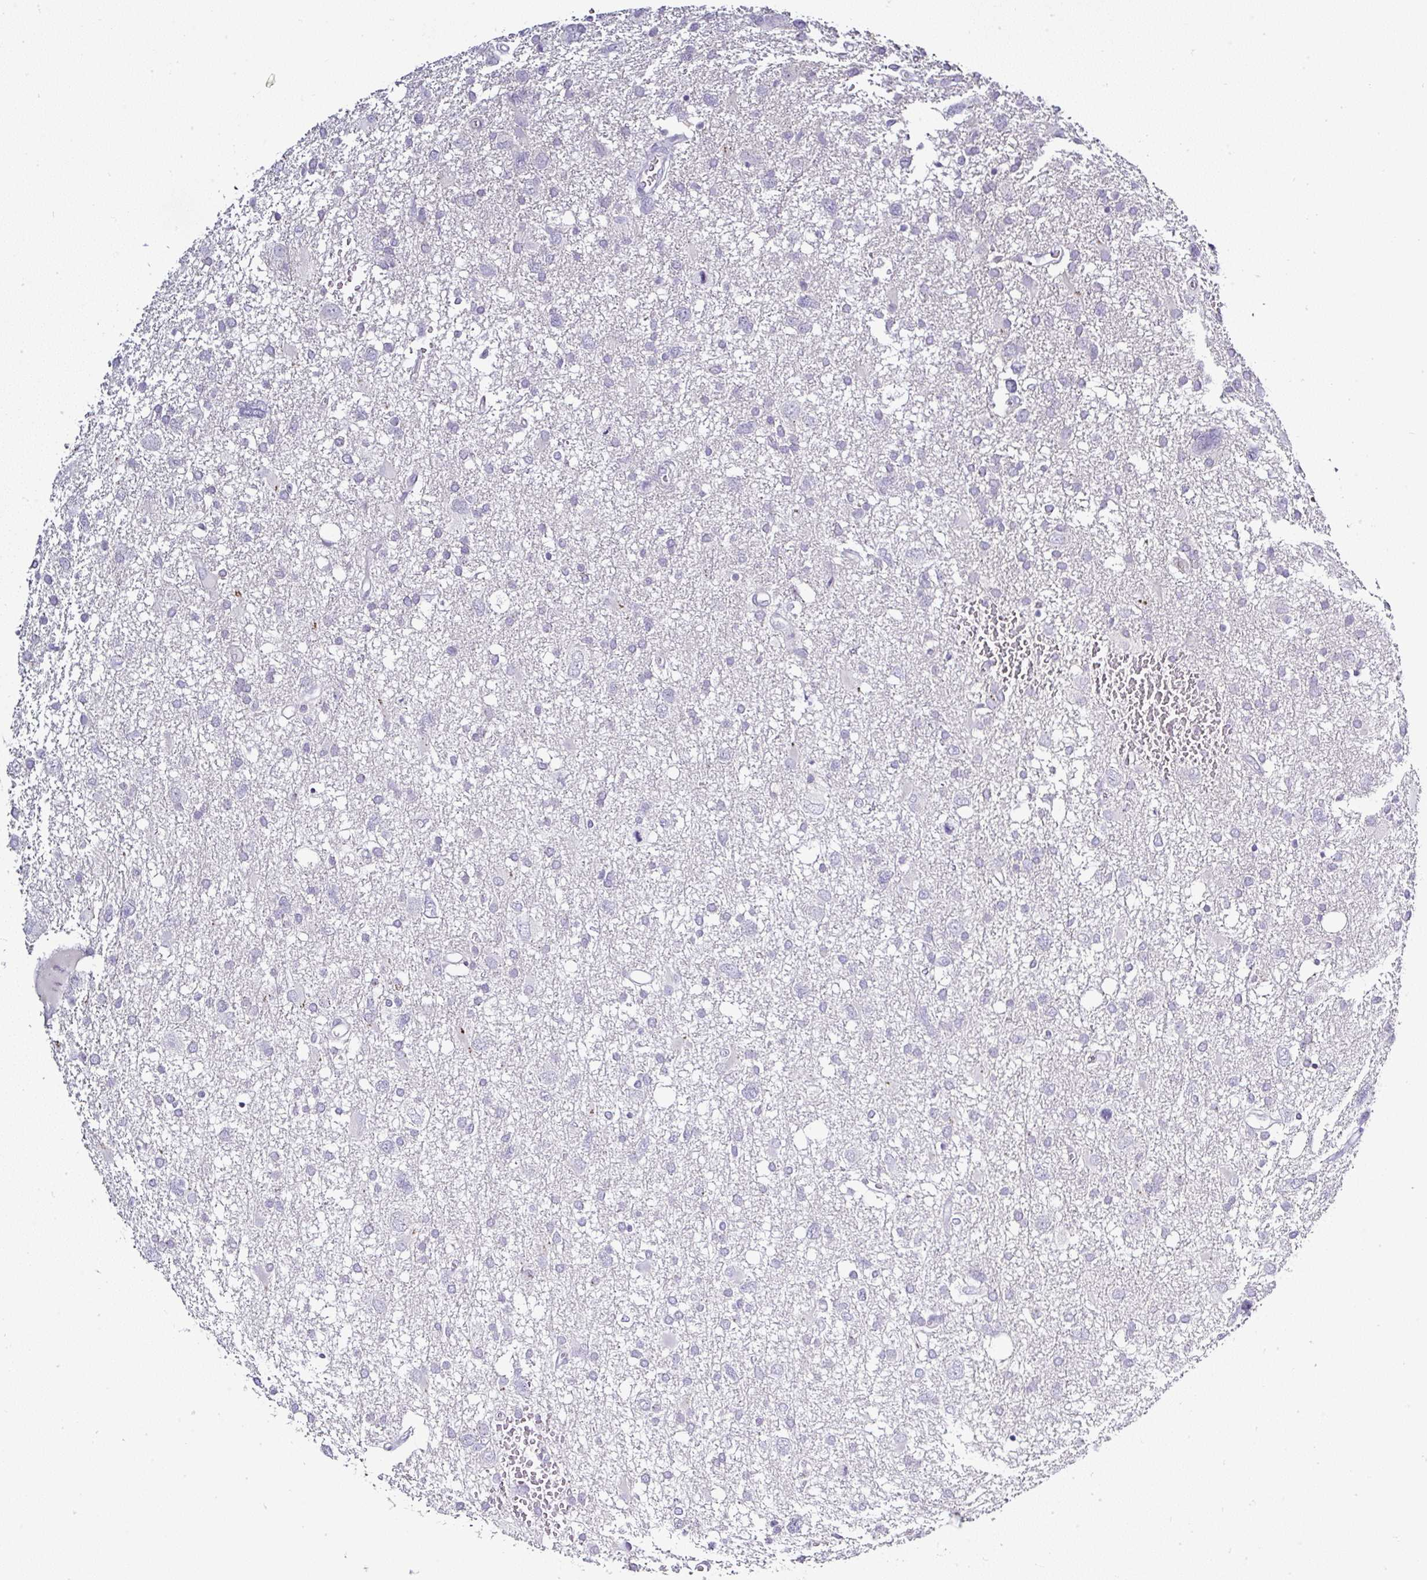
{"staining": {"intensity": "negative", "quantity": "none", "location": "none"}, "tissue": "glioma", "cell_type": "Tumor cells", "image_type": "cancer", "snomed": [{"axis": "morphology", "description": "Glioma, malignant, High grade"}, {"axis": "topography", "description": "Brain"}], "caption": "High power microscopy image of an immunohistochemistry (IHC) photomicrograph of glioma, revealing no significant positivity in tumor cells.", "gene": "SERPINB3", "patient": {"sex": "male", "age": 61}}